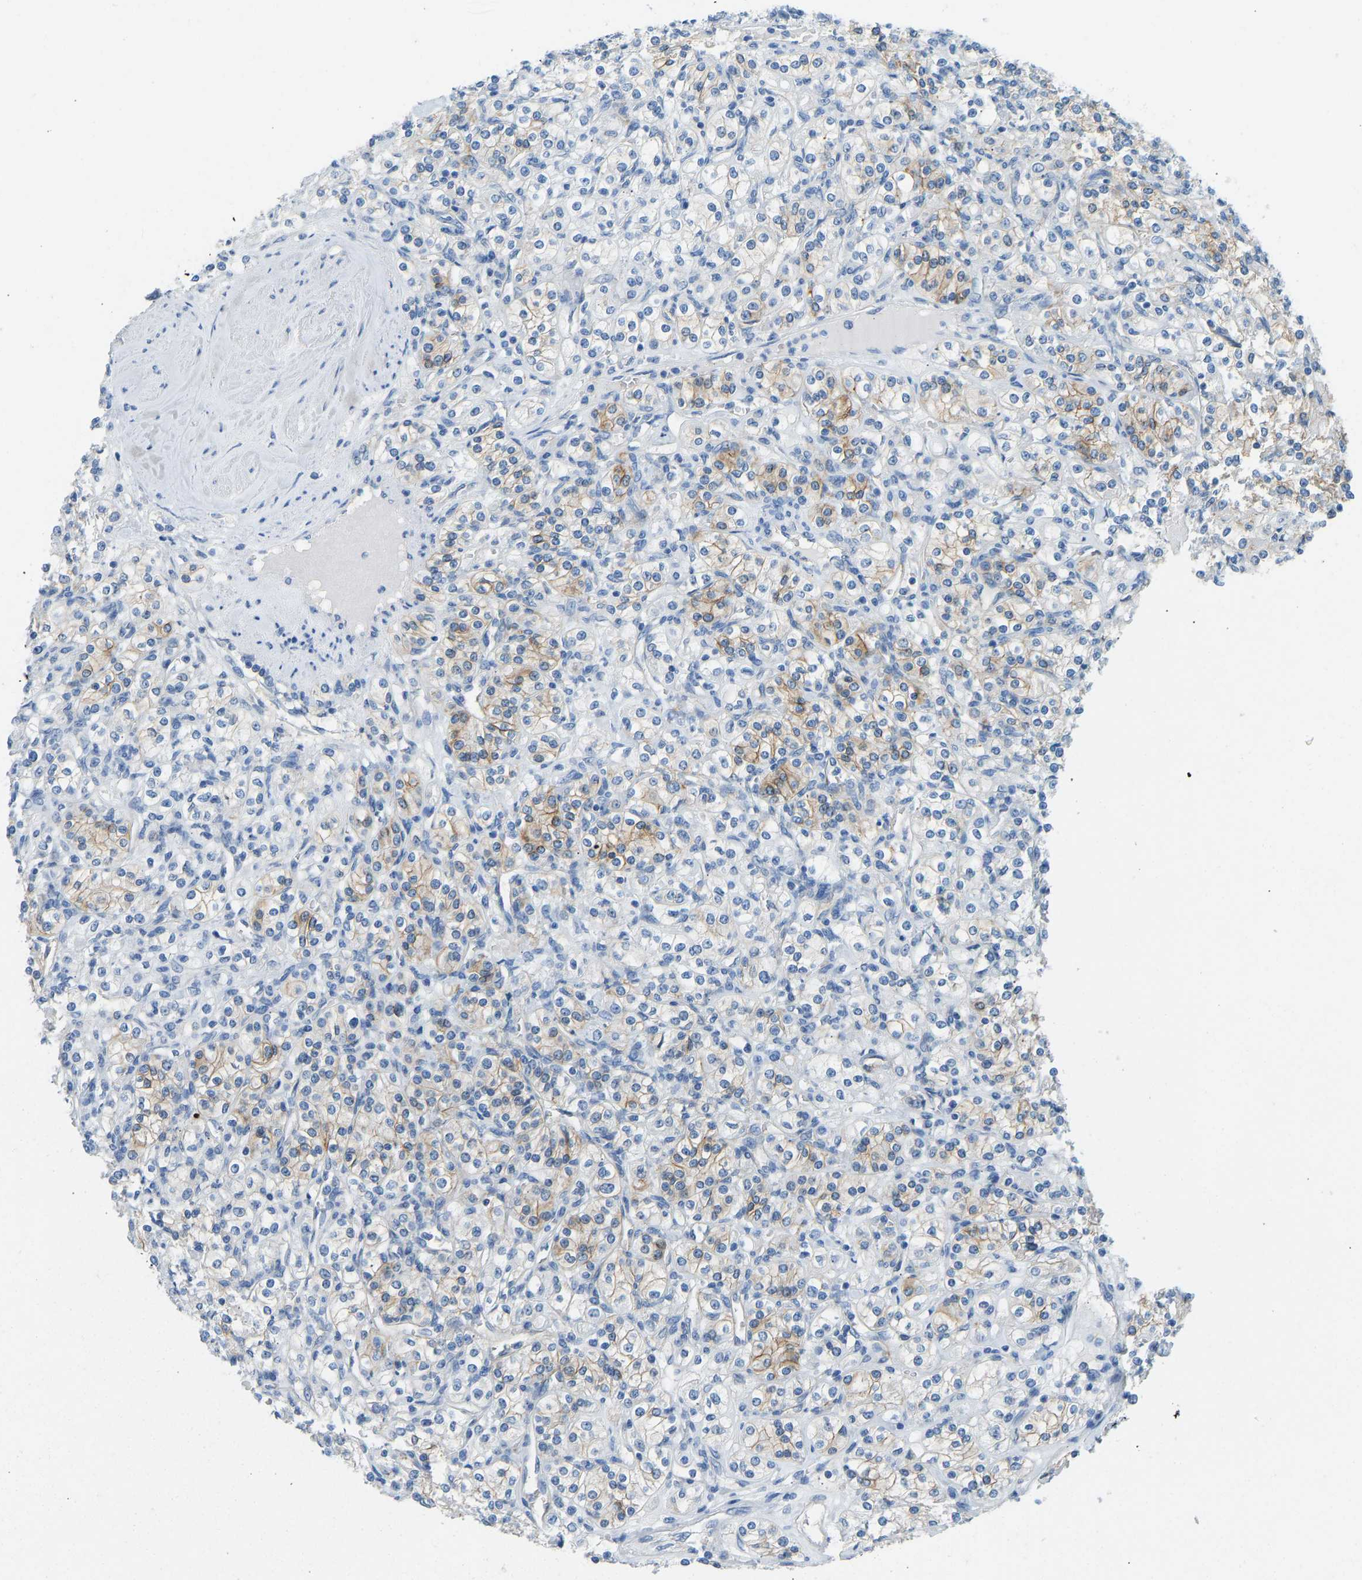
{"staining": {"intensity": "moderate", "quantity": "25%-75%", "location": "cytoplasmic/membranous"}, "tissue": "renal cancer", "cell_type": "Tumor cells", "image_type": "cancer", "snomed": [{"axis": "morphology", "description": "Adenocarcinoma, NOS"}, {"axis": "topography", "description": "Kidney"}], "caption": "This is a micrograph of IHC staining of renal cancer, which shows moderate expression in the cytoplasmic/membranous of tumor cells.", "gene": "ATP1A1", "patient": {"sex": "male", "age": 77}}